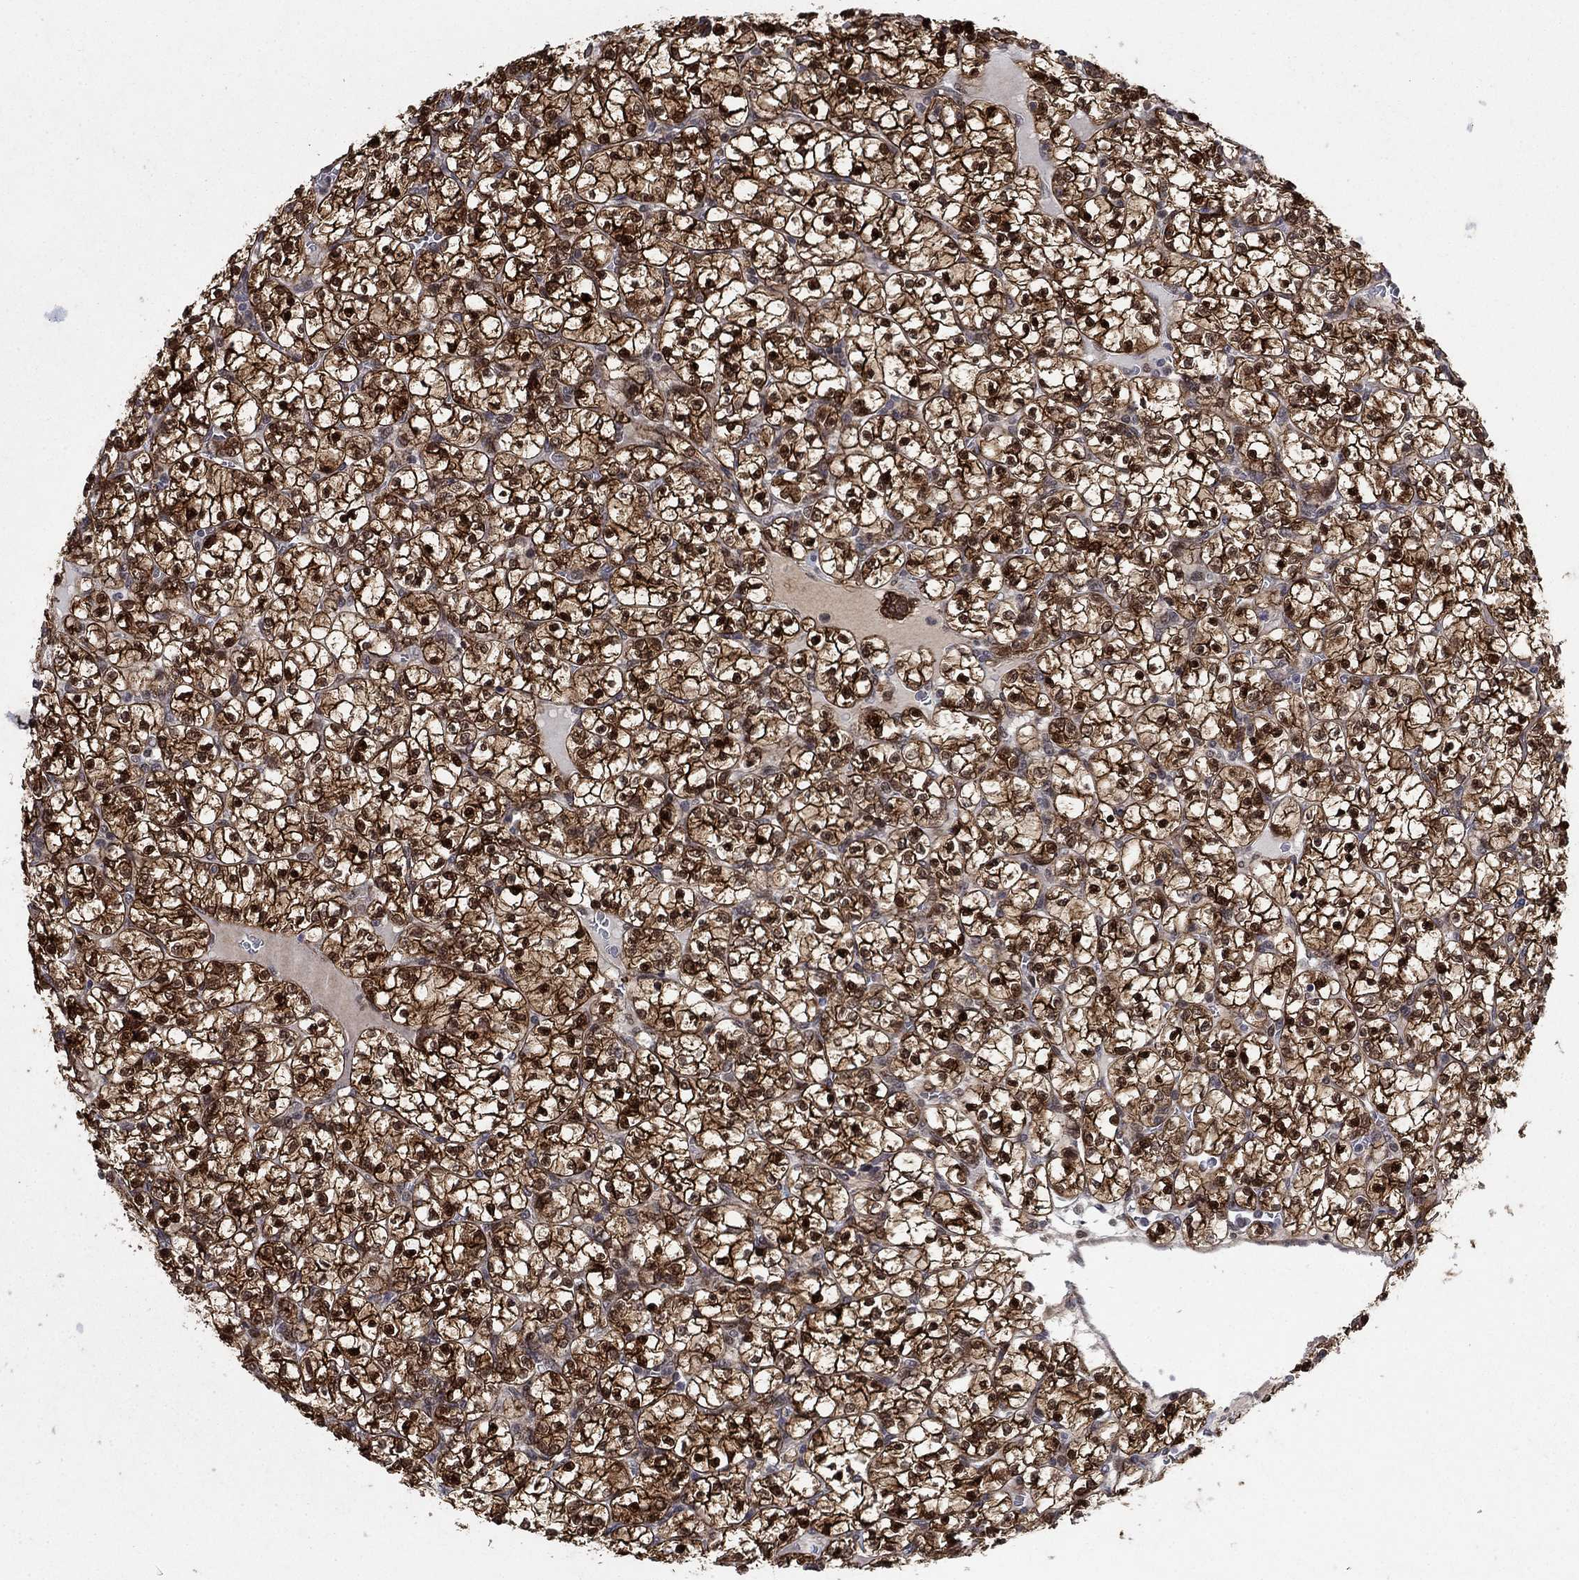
{"staining": {"intensity": "strong", "quantity": ">75%", "location": "cytoplasmic/membranous,nuclear"}, "tissue": "renal cancer", "cell_type": "Tumor cells", "image_type": "cancer", "snomed": [{"axis": "morphology", "description": "Adenocarcinoma, NOS"}, {"axis": "topography", "description": "Kidney"}], "caption": "Immunohistochemical staining of adenocarcinoma (renal) shows high levels of strong cytoplasmic/membranous and nuclear staining in approximately >75% of tumor cells.", "gene": "PRICKLE4", "patient": {"sex": "female", "age": 89}}